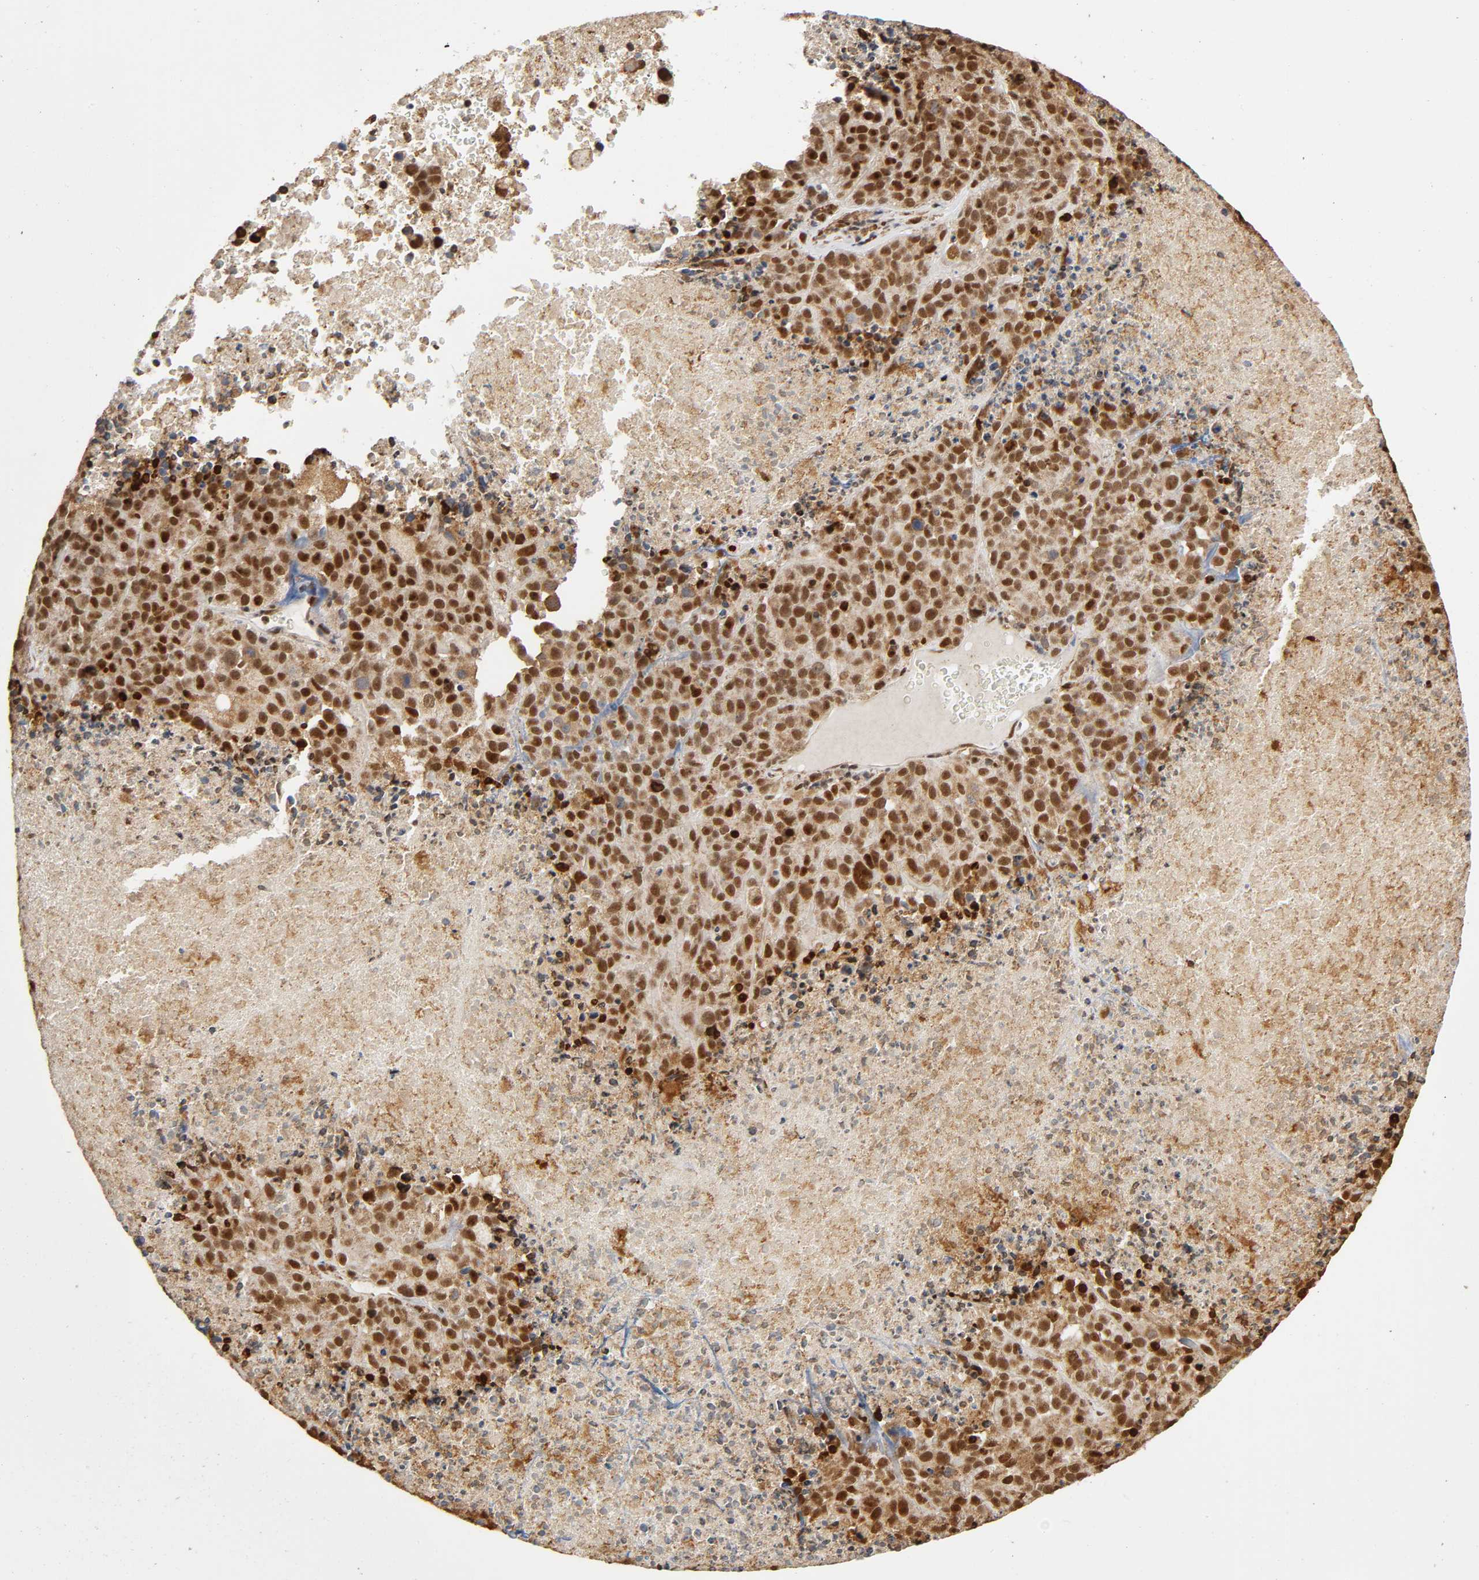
{"staining": {"intensity": "strong", "quantity": ">75%", "location": "cytoplasmic/membranous,nuclear"}, "tissue": "melanoma", "cell_type": "Tumor cells", "image_type": "cancer", "snomed": [{"axis": "morphology", "description": "Malignant melanoma, Metastatic site"}, {"axis": "topography", "description": "Cerebral cortex"}], "caption": "IHC micrograph of neoplastic tissue: malignant melanoma (metastatic site) stained using IHC demonstrates high levels of strong protein expression localized specifically in the cytoplasmic/membranous and nuclear of tumor cells, appearing as a cytoplasmic/membranous and nuclear brown color.", "gene": "RNF122", "patient": {"sex": "female", "age": 52}}